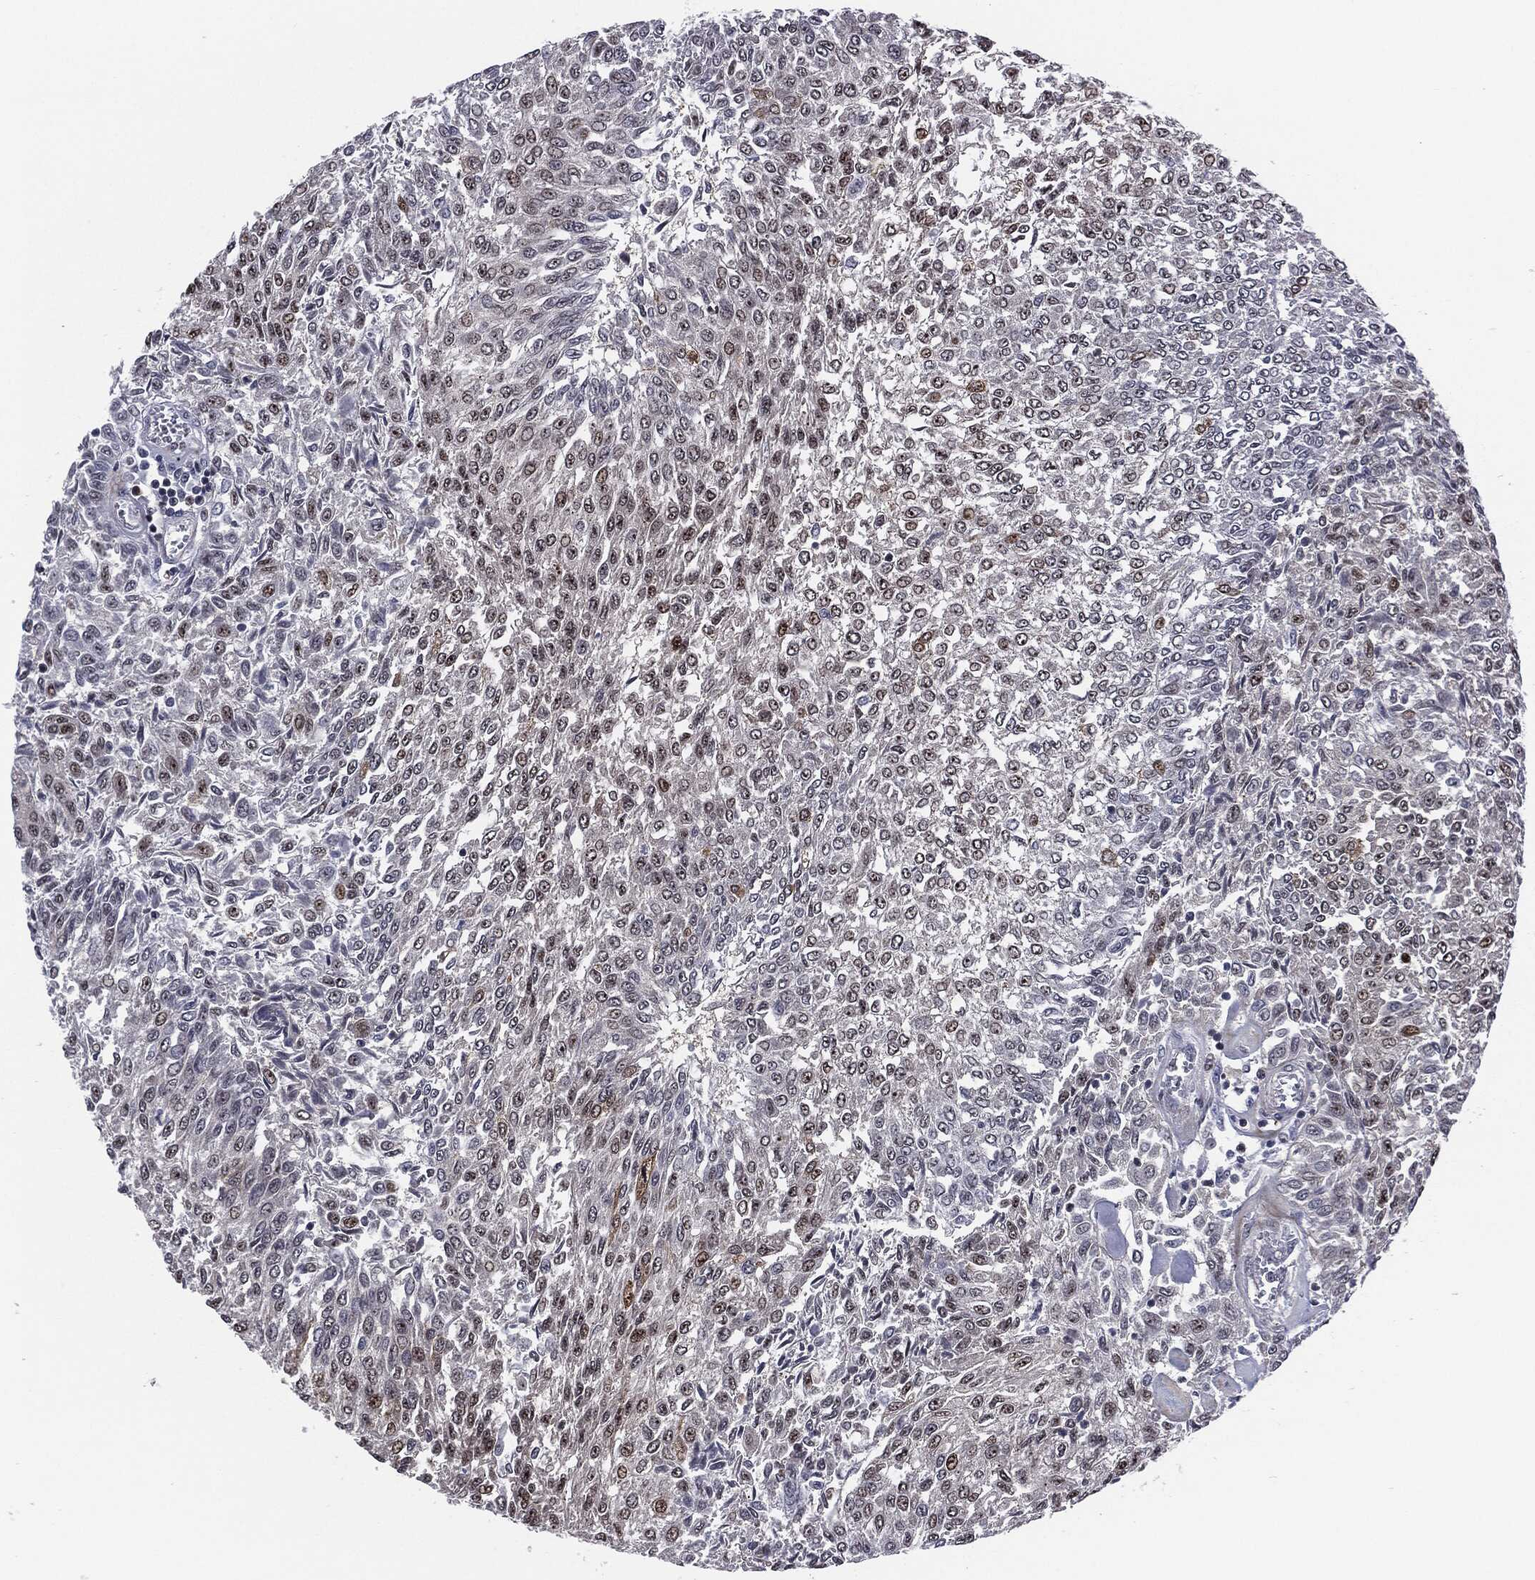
{"staining": {"intensity": "moderate", "quantity": "<25%", "location": "cytoplasmic/membranous"}, "tissue": "urothelial cancer", "cell_type": "Tumor cells", "image_type": "cancer", "snomed": [{"axis": "morphology", "description": "Urothelial carcinoma, Low grade"}, {"axis": "topography", "description": "Urinary bladder"}], "caption": "Tumor cells show low levels of moderate cytoplasmic/membranous positivity in approximately <25% of cells in urothelial cancer.", "gene": "AKT2", "patient": {"sex": "male", "age": 78}}